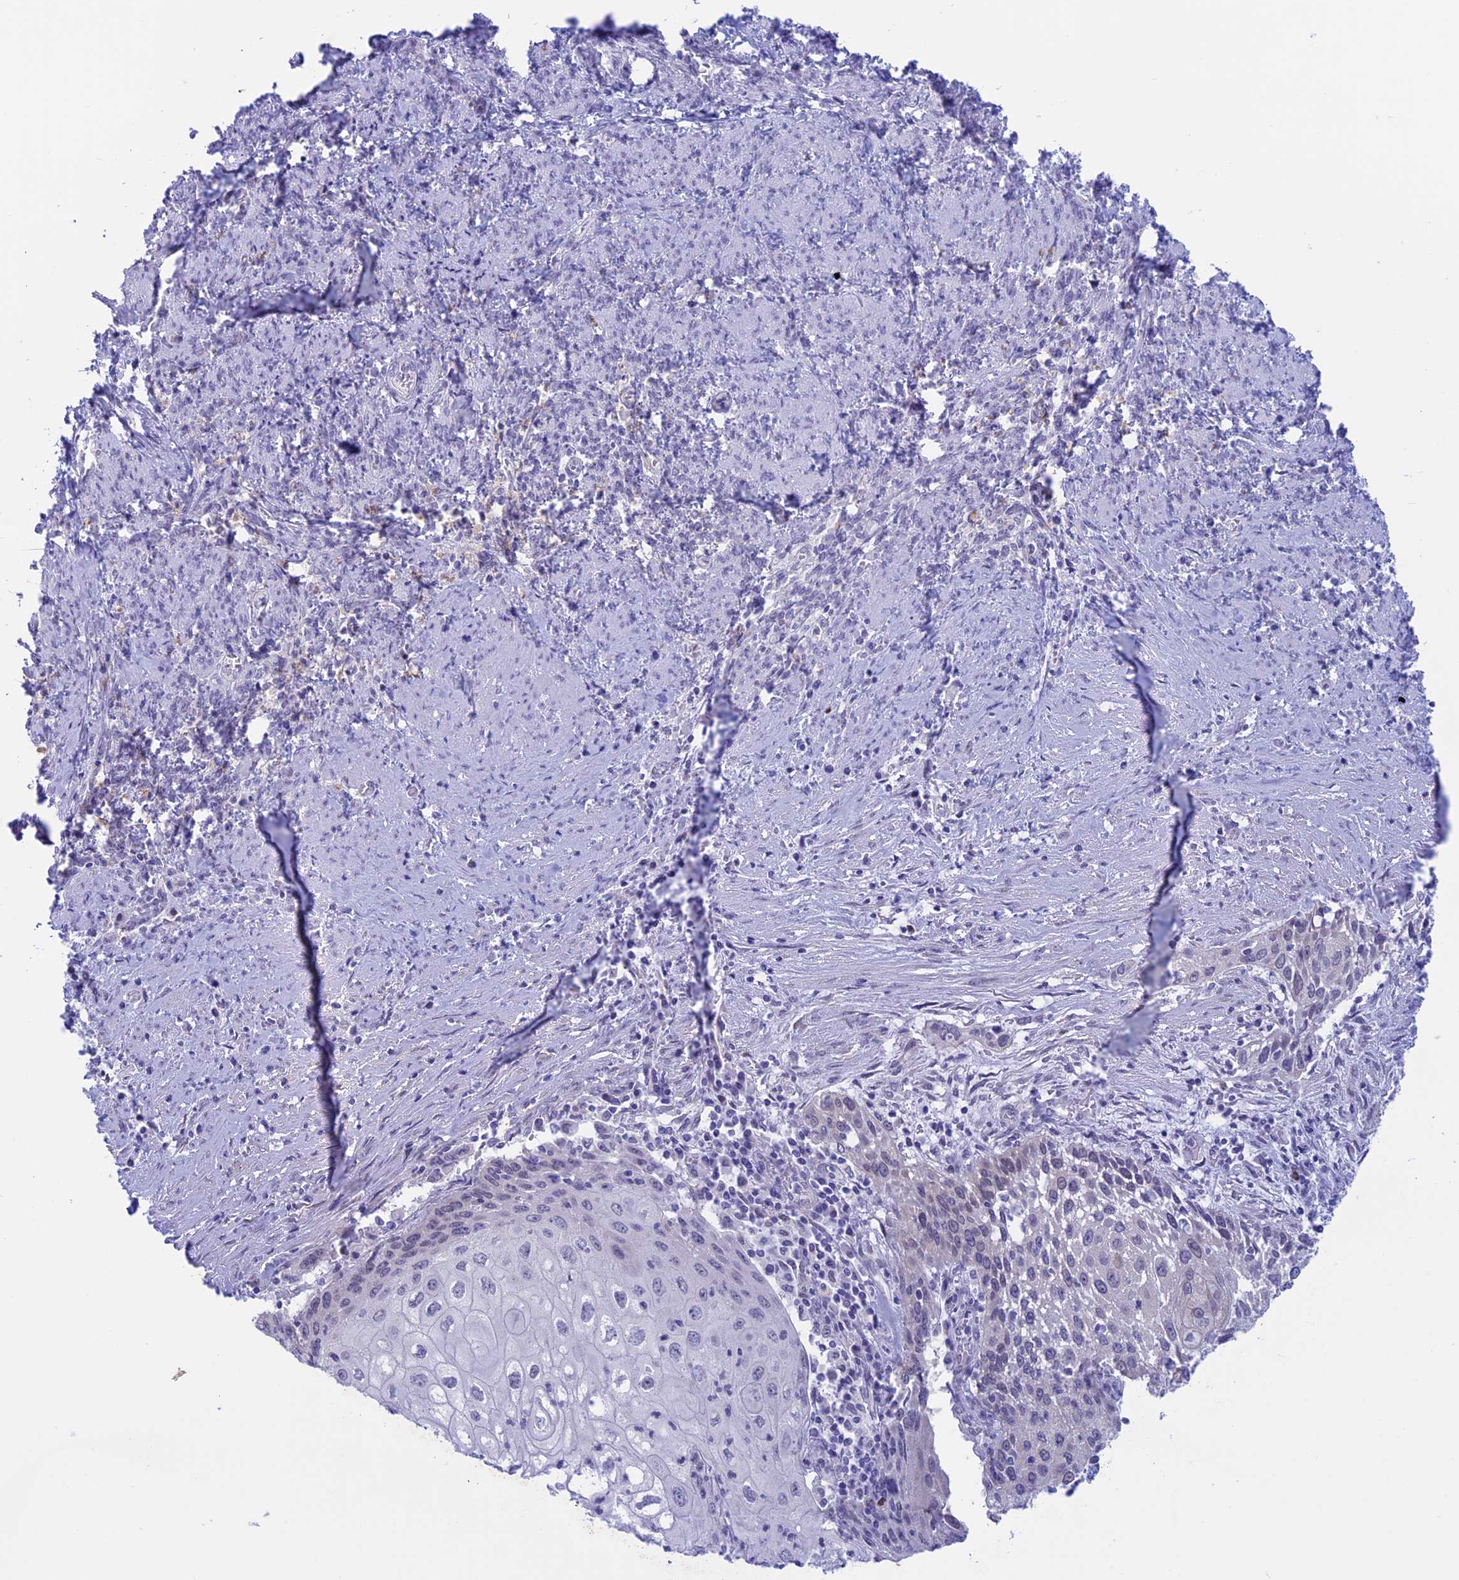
{"staining": {"intensity": "weak", "quantity": "<25%", "location": "nuclear"}, "tissue": "cervical cancer", "cell_type": "Tumor cells", "image_type": "cancer", "snomed": [{"axis": "morphology", "description": "Squamous cell carcinoma, NOS"}, {"axis": "topography", "description": "Cervix"}], "caption": "There is no significant positivity in tumor cells of cervical cancer (squamous cell carcinoma).", "gene": "LHFPL2", "patient": {"sex": "female", "age": 67}}